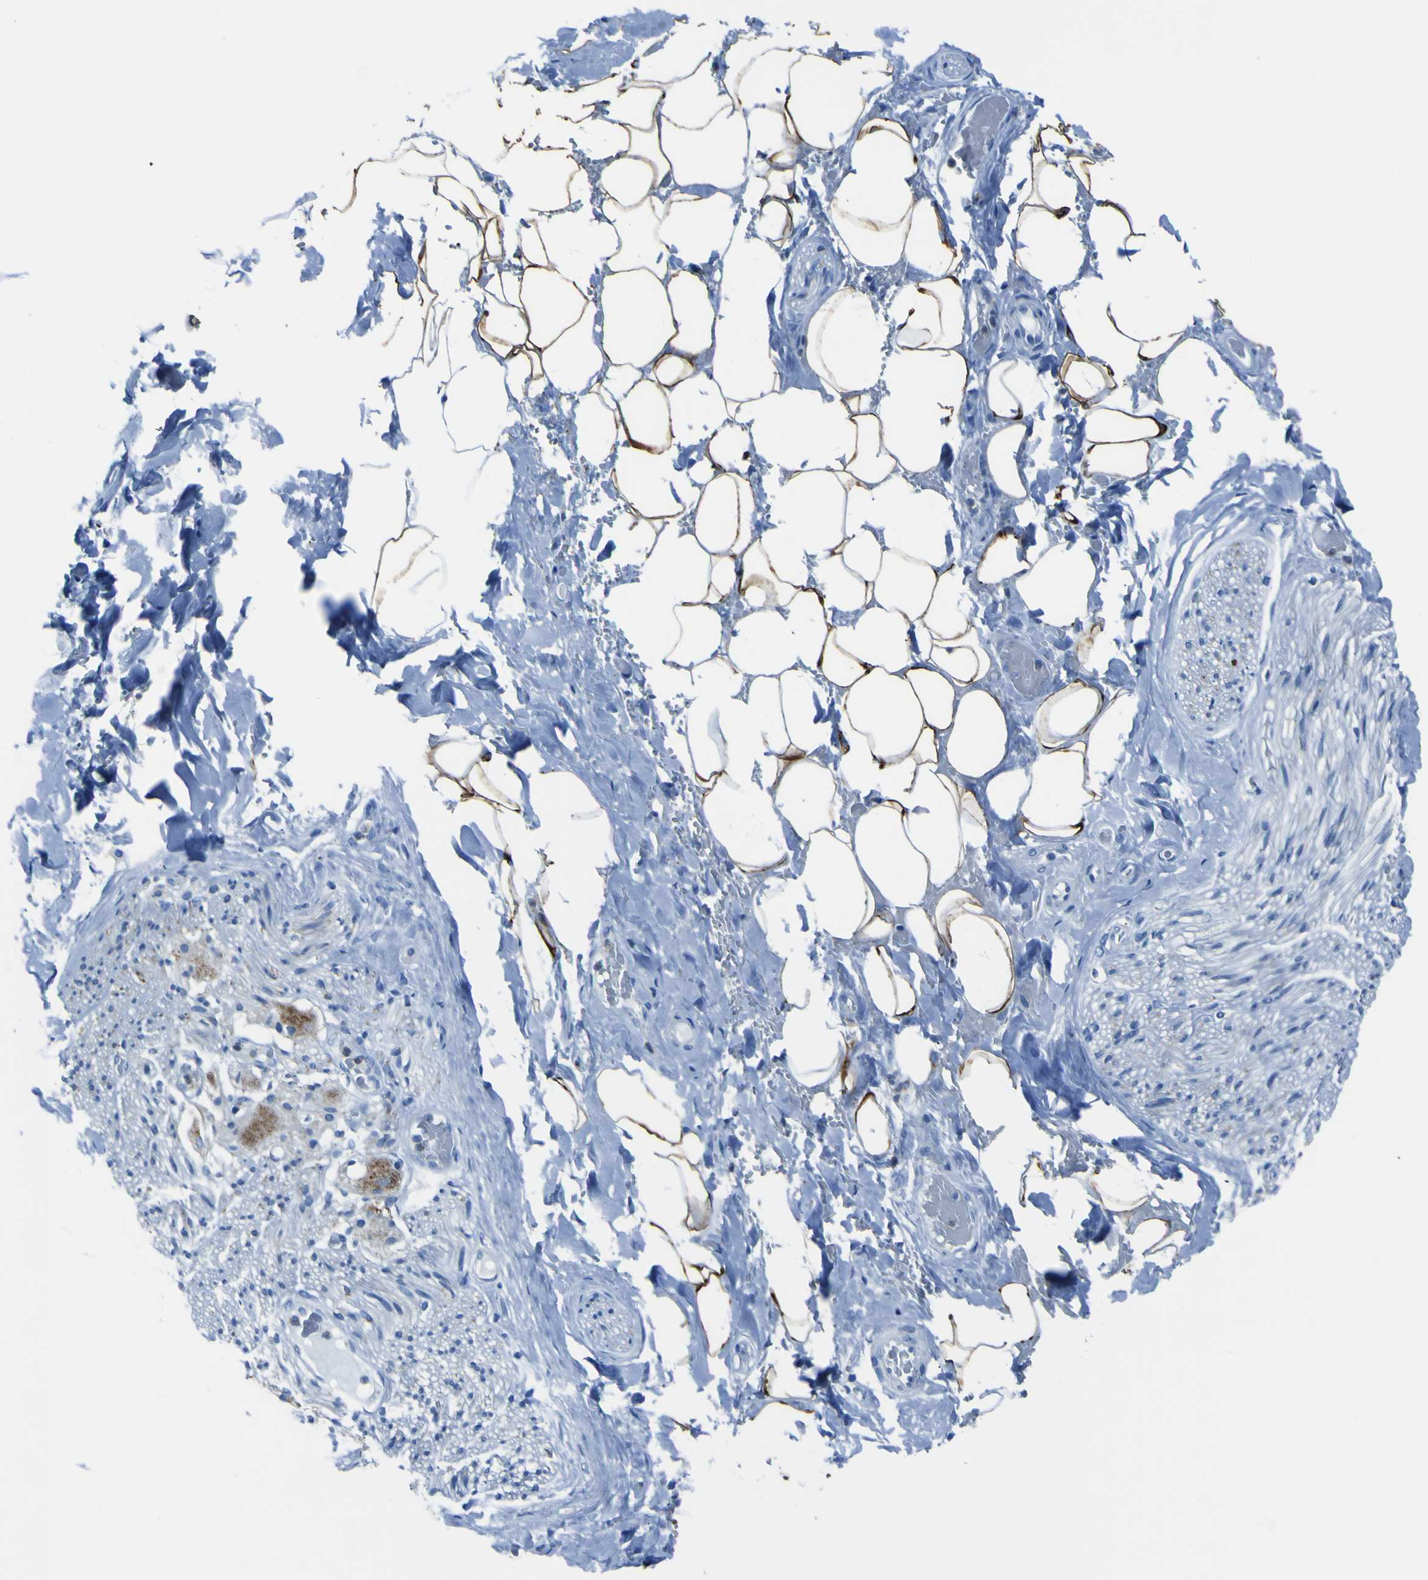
{"staining": {"intensity": "strong", "quantity": ">75%", "location": "cytoplasmic/membranous"}, "tissue": "adipose tissue", "cell_type": "Adipocytes", "image_type": "normal", "snomed": [{"axis": "morphology", "description": "Normal tissue, NOS"}, {"axis": "topography", "description": "Peripheral nerve tissue"}], "caption": "An IHC histopathology image of normal tissue is shown. Protein staining in brown shows strong cytoplasmic/membranous positivity in adipose tissue within adipocytes. (brown staining indicates protein expression, while blue staining denotes nuclei).", "gene": "ACSL1", "patient": {"sex": "male", "age": 70}}